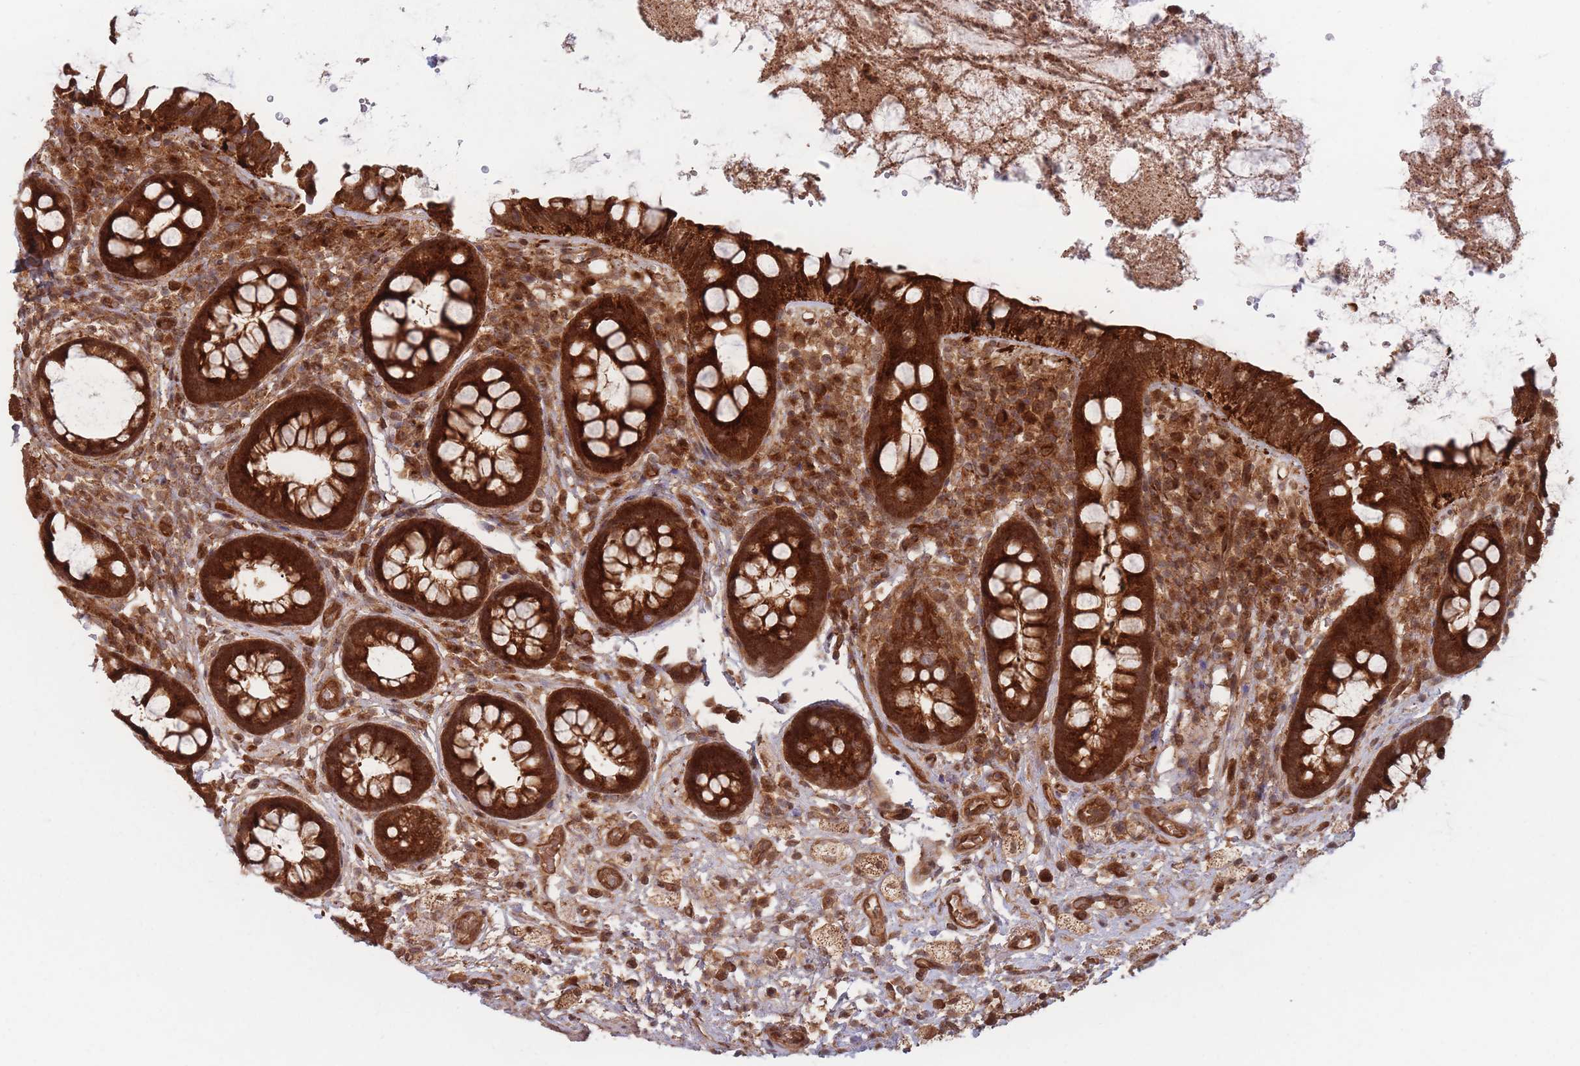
{"staining": {"intensity": "strong", "quantity": ">75%", "location": "cytoplasmic/membranous"}, "tissue": "rectum", "cell_type": "Glandular cells", "image_type": "normal", "snomed": [{"axis": "morphology", "description": "Normal tissue, NOS"}, {"axis": "topography", "description": "Rectum"}, {"axis": "topography", "description": "Peripheral nerve tissue"}], "caption": "A high-resolution image shows immunohistochemistry (IHC) staining of benign rectum, which displays strong cytoplasmic/membranous positivity in about >75% of glandular cells. The staining was performed using DAB (3,3'-diaminobenzidine) to visualize the protein expression in brown, while the nuclei were stained in blue with hematoxylin (Magnification: 20x).", "gene": "PODXL2", "patient": {"sex": "female", "age": 69}}